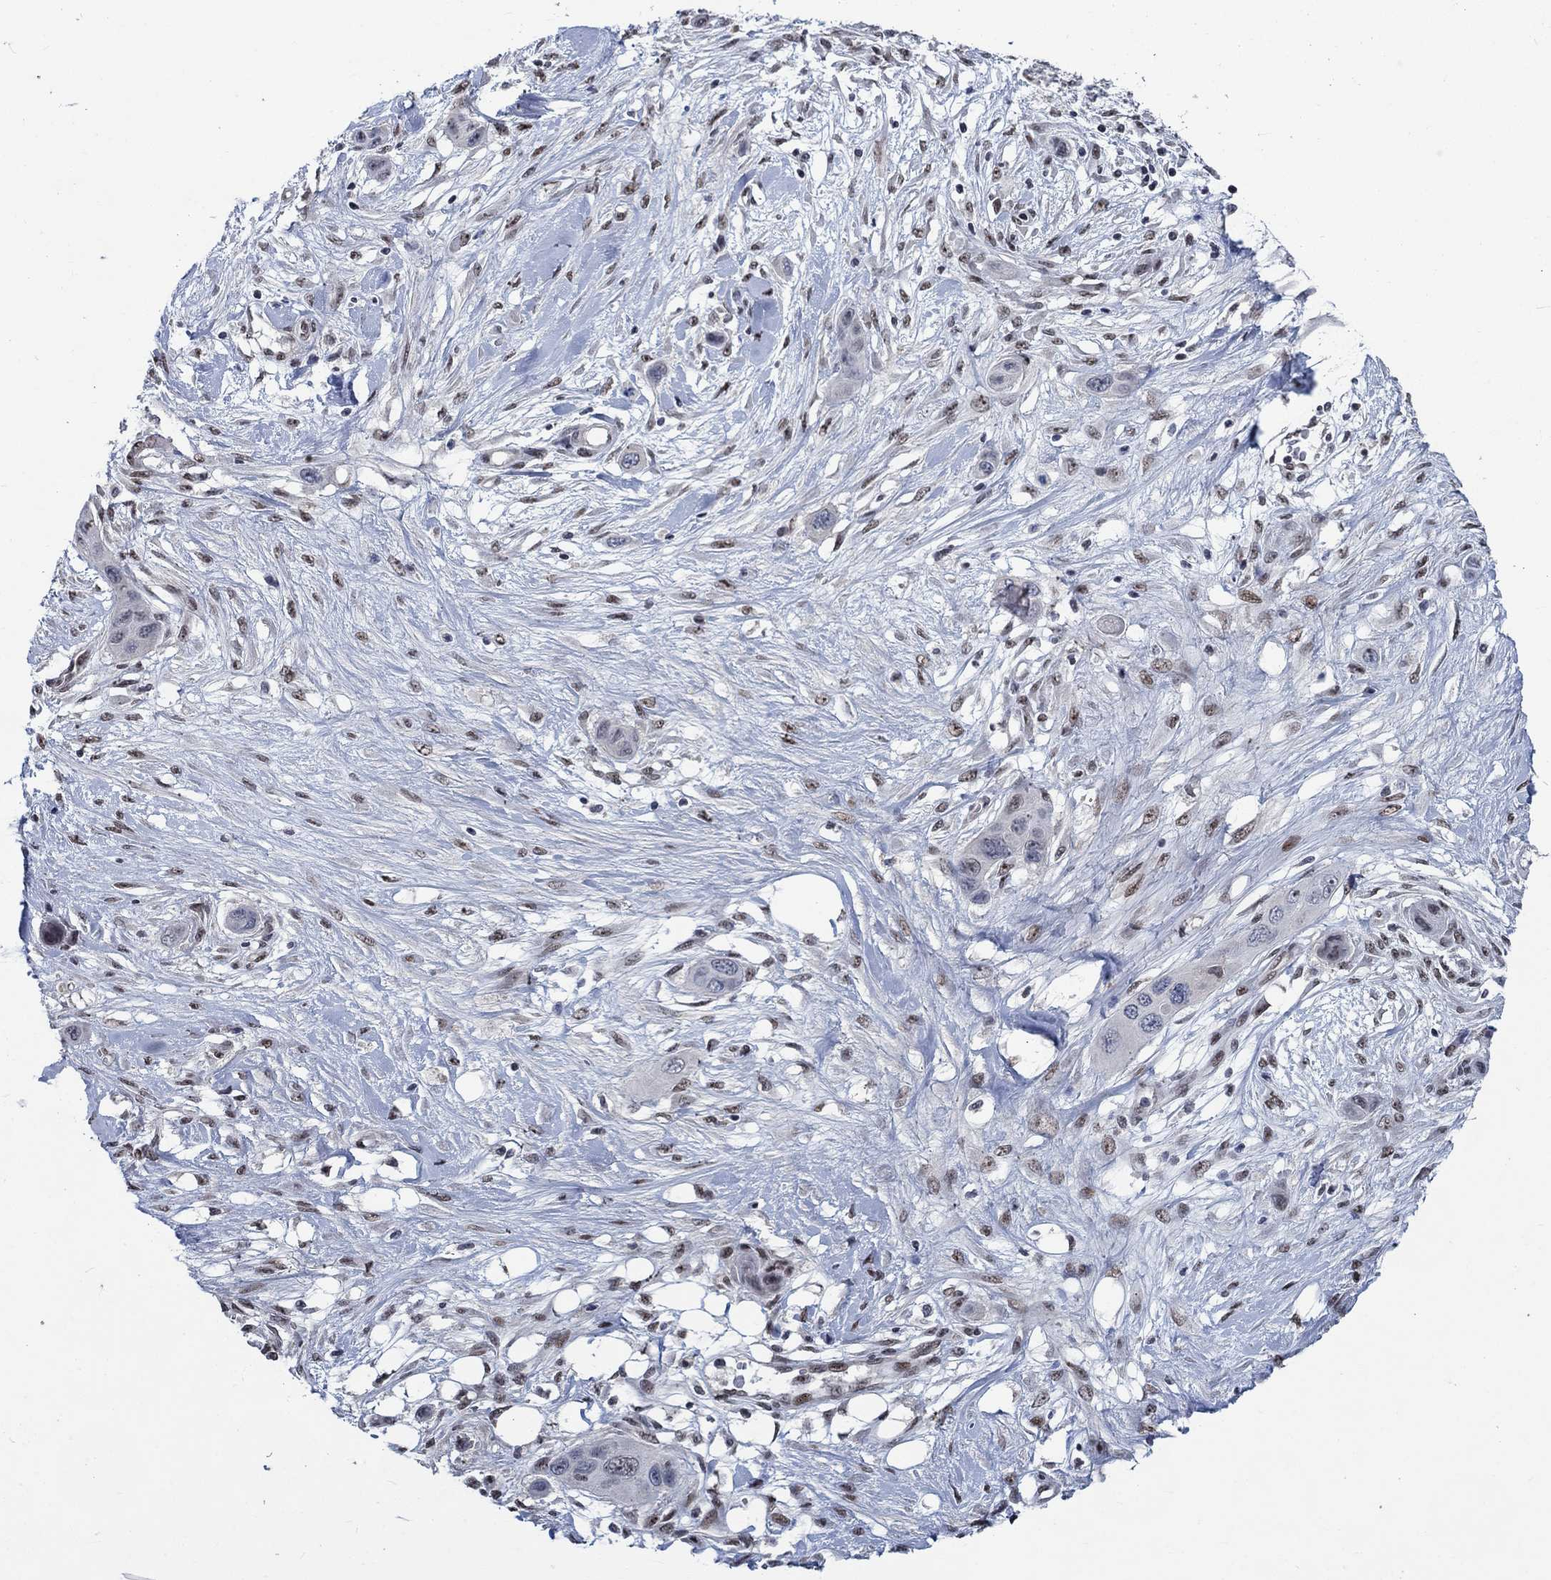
{"staining": {"intensity": "negative", "quantity": "none", "location": "none"}, "tissue": "skin cancer", "cell_type": "Tumor cells", "image_type": "cancer", "snomed": [{"axis": "morphology", "description": "Squamous cell carcinoma, NOS"}, {"axis": "topography", "description": "Skin"}], "caption": "This is an immunohistochemistry (IHC) histopathology image of human skin cancer (squamous cell carcinoma). There is no staining in tumor cells.", "gene": "HTN1", "patient": {"sex": "male", "age": 79}}